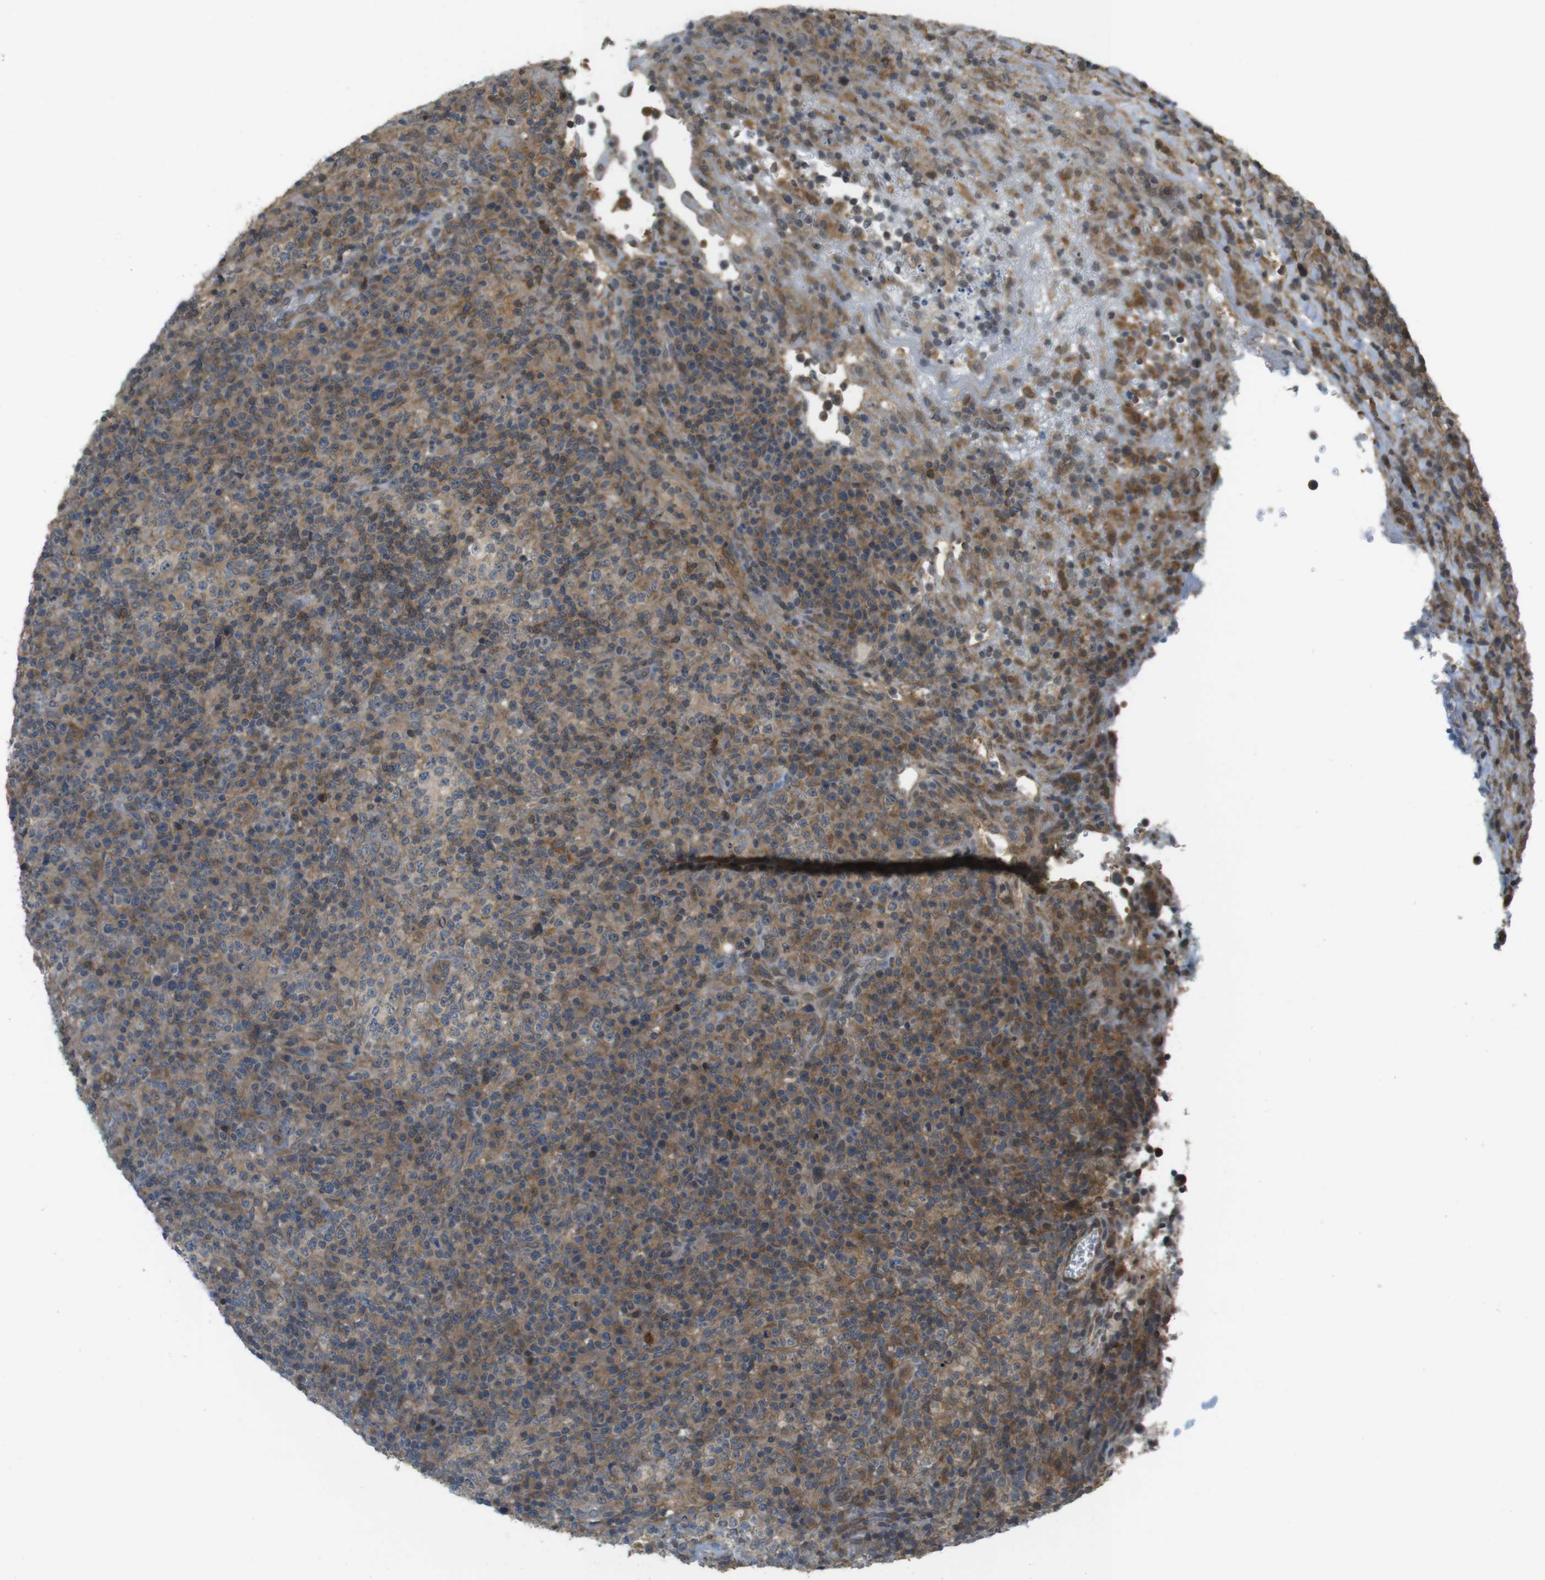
{"staining": {"intensity": "moderate", "quantity": "25%-75%", "location": "cytoplasmic/membranous"}, "tissue": "lymphoma", "cell_type": "Tumor cells", "image_type": "cancer", "snomed": [{"axis": "morphology", "description": "Malignant lymphoma, non-Hodgkin's type, High grade"}, {"axis": "topography", "description": "Lymph node"}], "caption": "A medium amount of moderate cytoplasmic/membranous staining is seen in about 25%-75% of tumor cells in lymphoma tissue.", "gene": "RNF130", "patient": {"sex": "female", "age": 76}}